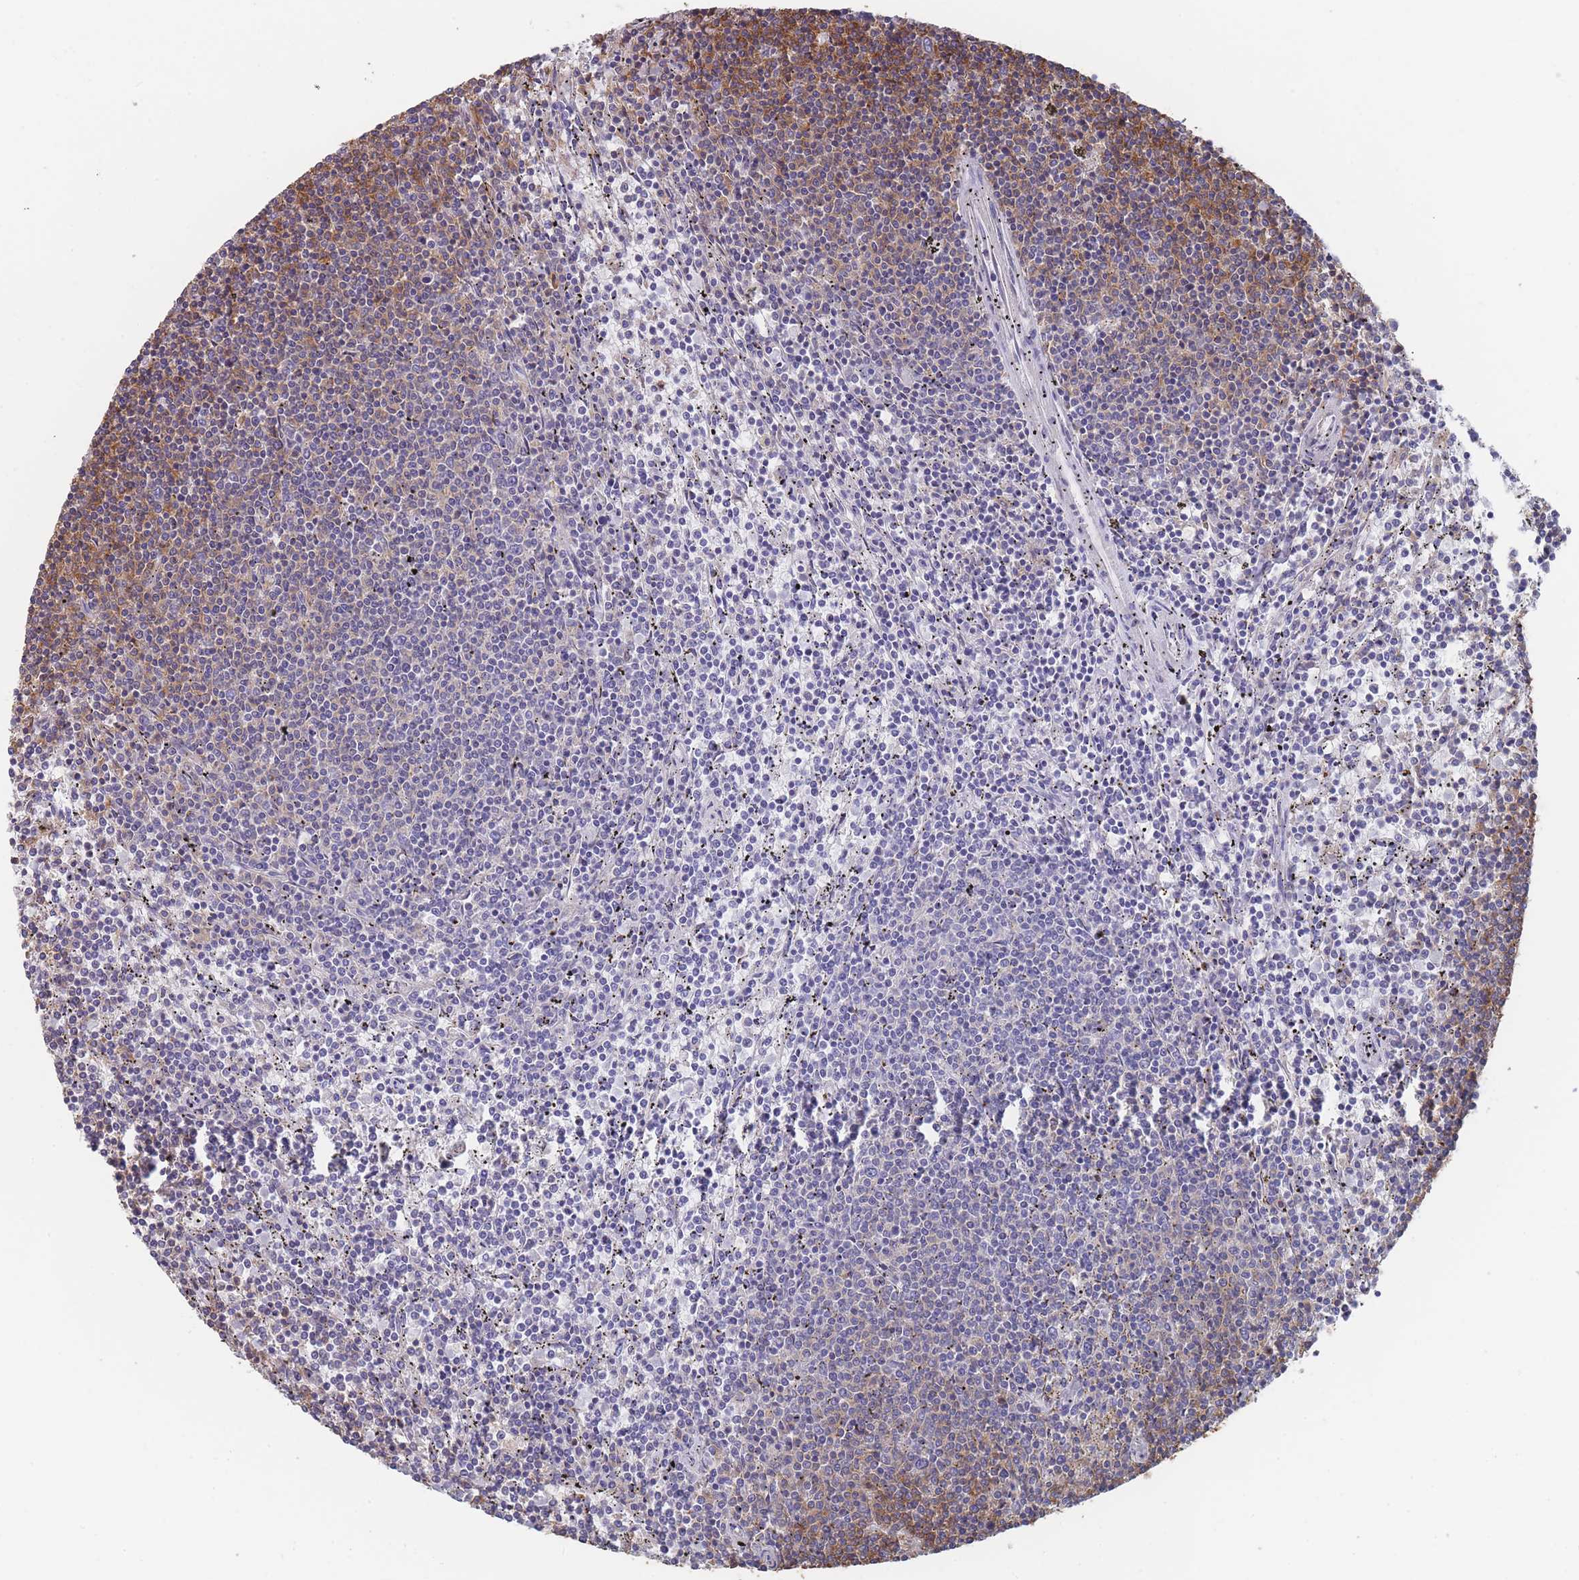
{"staining": {"intensity": "negative", "quantity": "none", "location": "none"}, "tissue": "lymphoma", "cell_type": "Tumor cells", "image_type": "cancer", "snomed": [{"axis": "morphology", "description": "Malignant lymphoma, non-Hodgkin's type, Low grade"}, {"axis": "topography", "description": "Spleen"}], "caption": "DAB immunohistochemical staining of low-grade malignant lymphoma, non-Hodgkin's type demonstrates no significant expression in tumor cells. The staining was performed using DAB to visualize the protein expression in brown, while the nuclei were stained in blue with hematoxylin (Magnification: 20x).", "gene": "SCCPDH", "patient": {"sex": "female", "age": 50}}